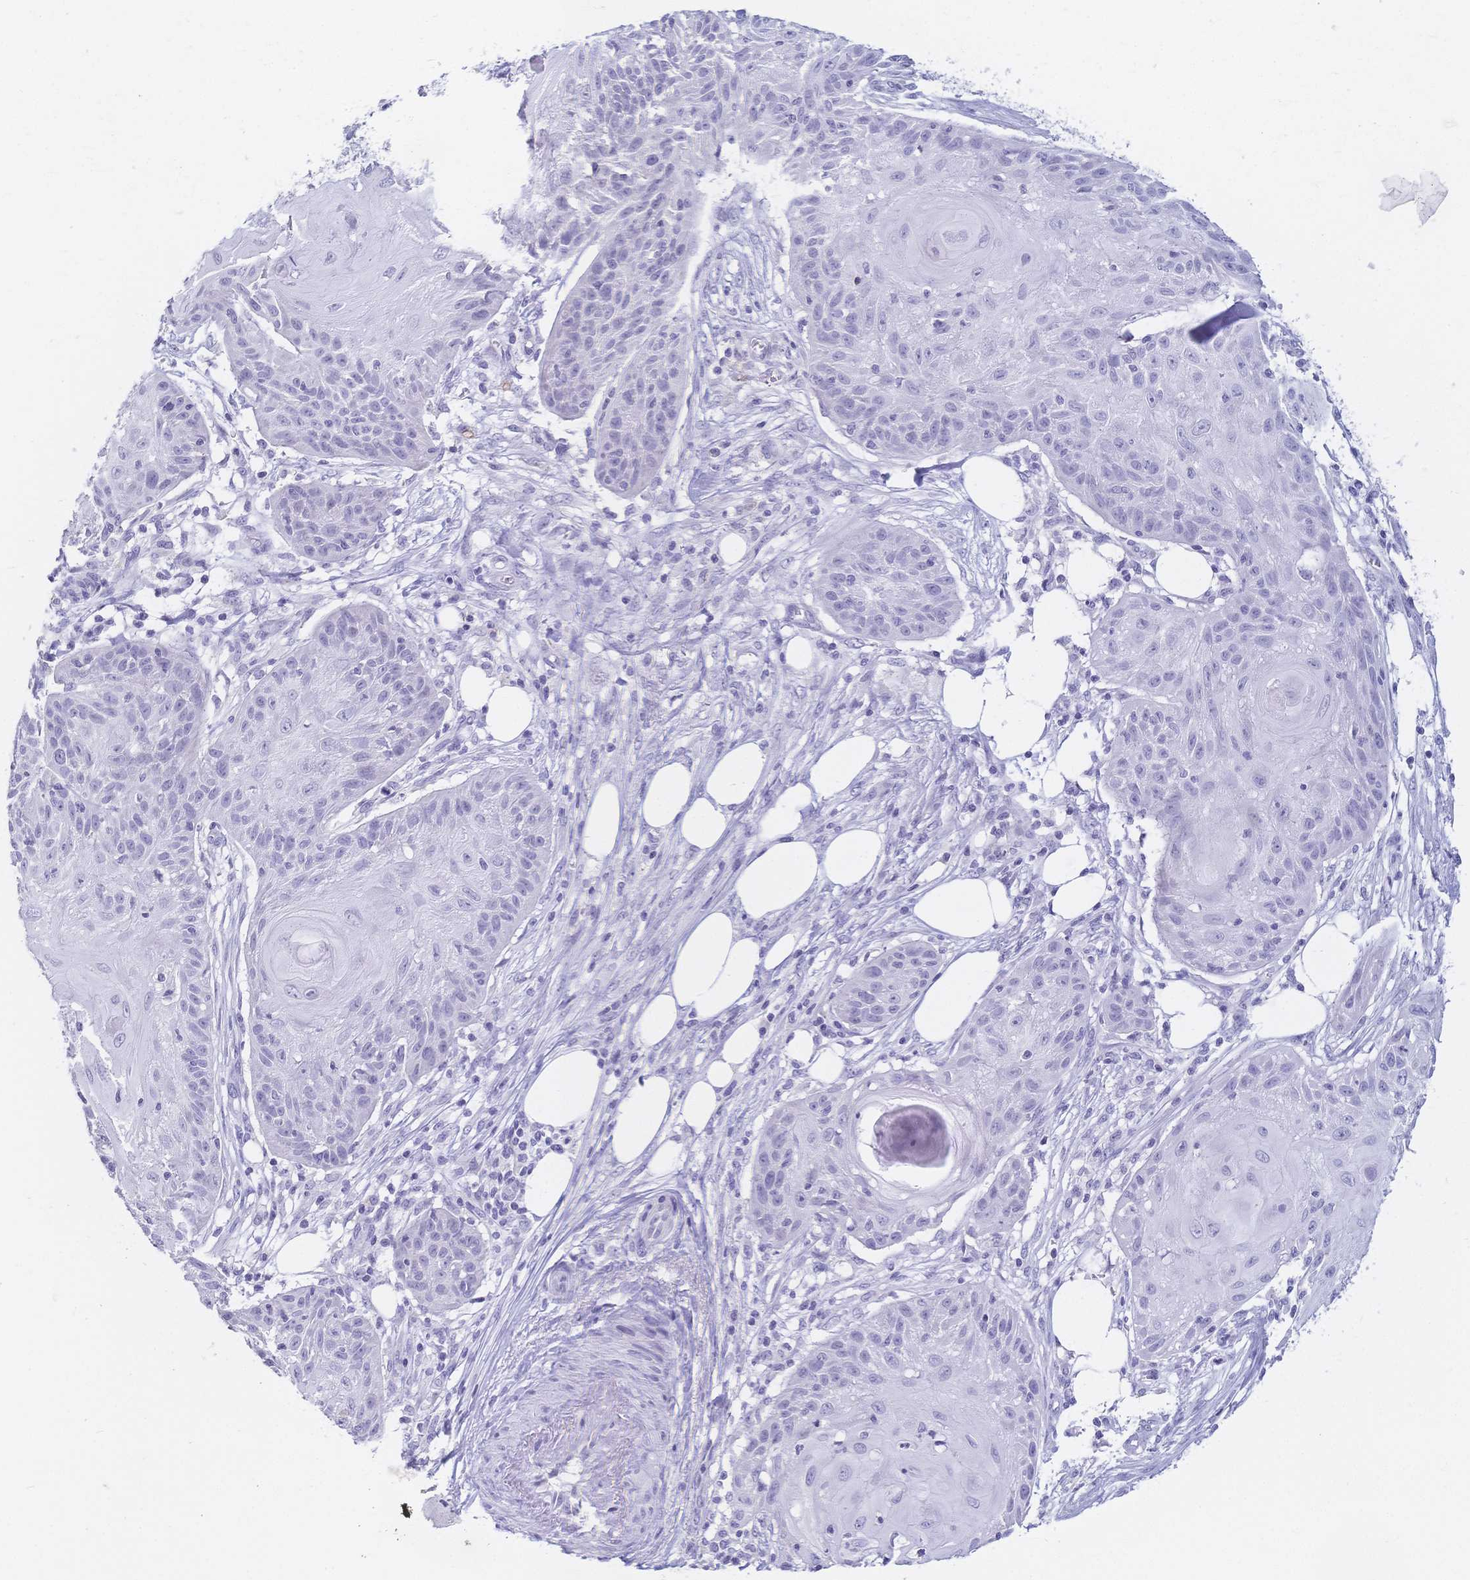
{"staining": {"intensity": "negative", "quantity": "none", "location": "none"}, "tissue": "skin cancer", "cell_type": "Tumor cells", "image_type": "cancer", "snomed": [{"axis": "morphology", "description": "Squamous cell carcinoma, NOS"}, {"axis": "topography", "description": "Skin"}], "caption": "Skin cancer was stained to show a protein in brown. There is no significant positivity in tumor cells. (DAB (3,3'-diaminobenzidine) immunohistochemistry (IHC), high magnification).", "gene": "CR2", "patient": {"sex": "female", "age": 88}}